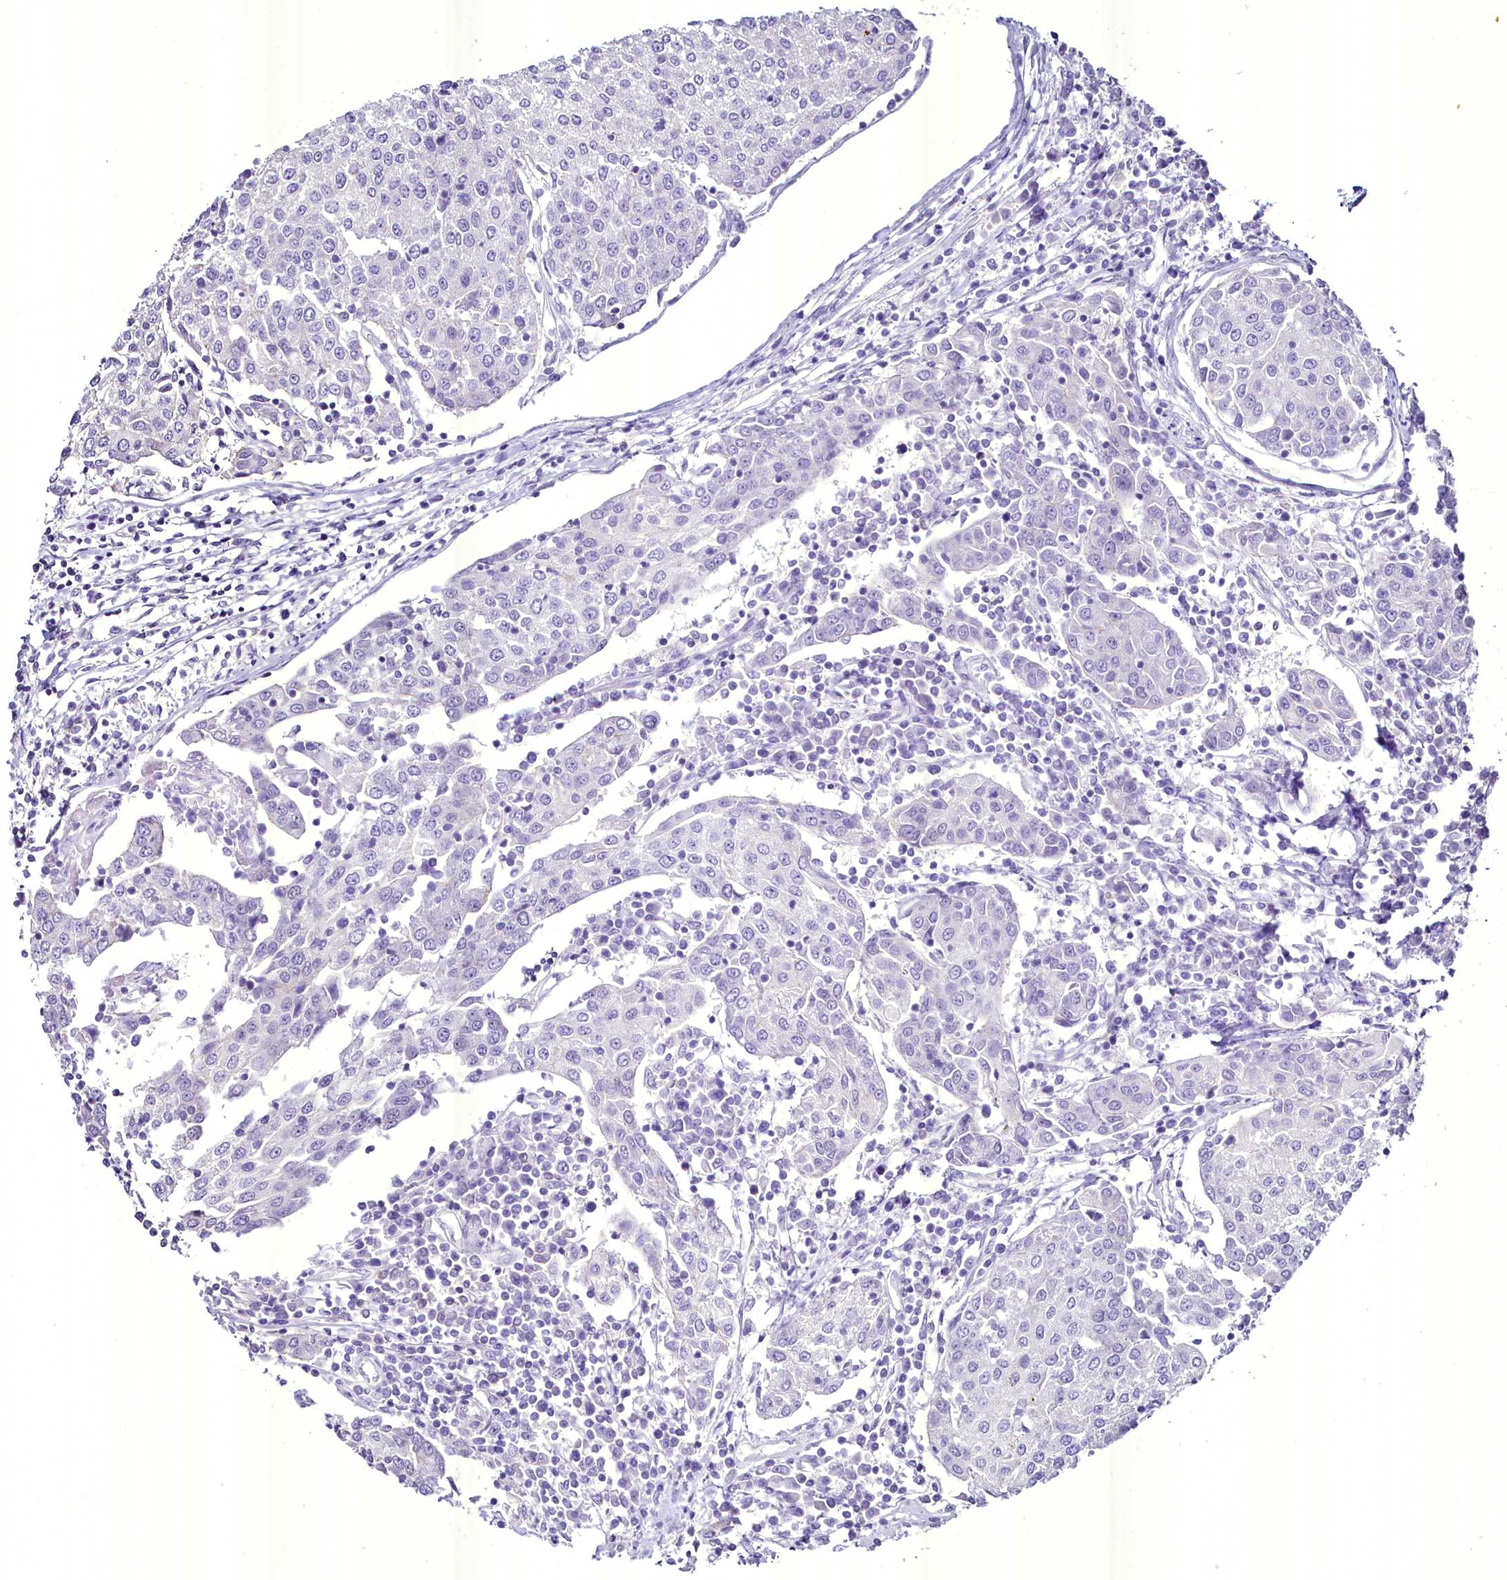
{"staining": {"intensity": "negative", "quantity": "none", "location": "none"}, "tissue": "urothelial cancer", "cell_type": "Tumor cells", "image_type": "cancer", "snomed": [{"axis": "morphology", "description": "Urothelial carcinoma, High grade"}, {"axis": "topography", "description": "Urinary bladder"}], "caption": "Tumor cells are negative for brown protein staining in high-grade urothelial carcinoma. Nuclei are stained in blue.", "gene": "BANK1", "patient": {"sex": "female", "age": 85}}